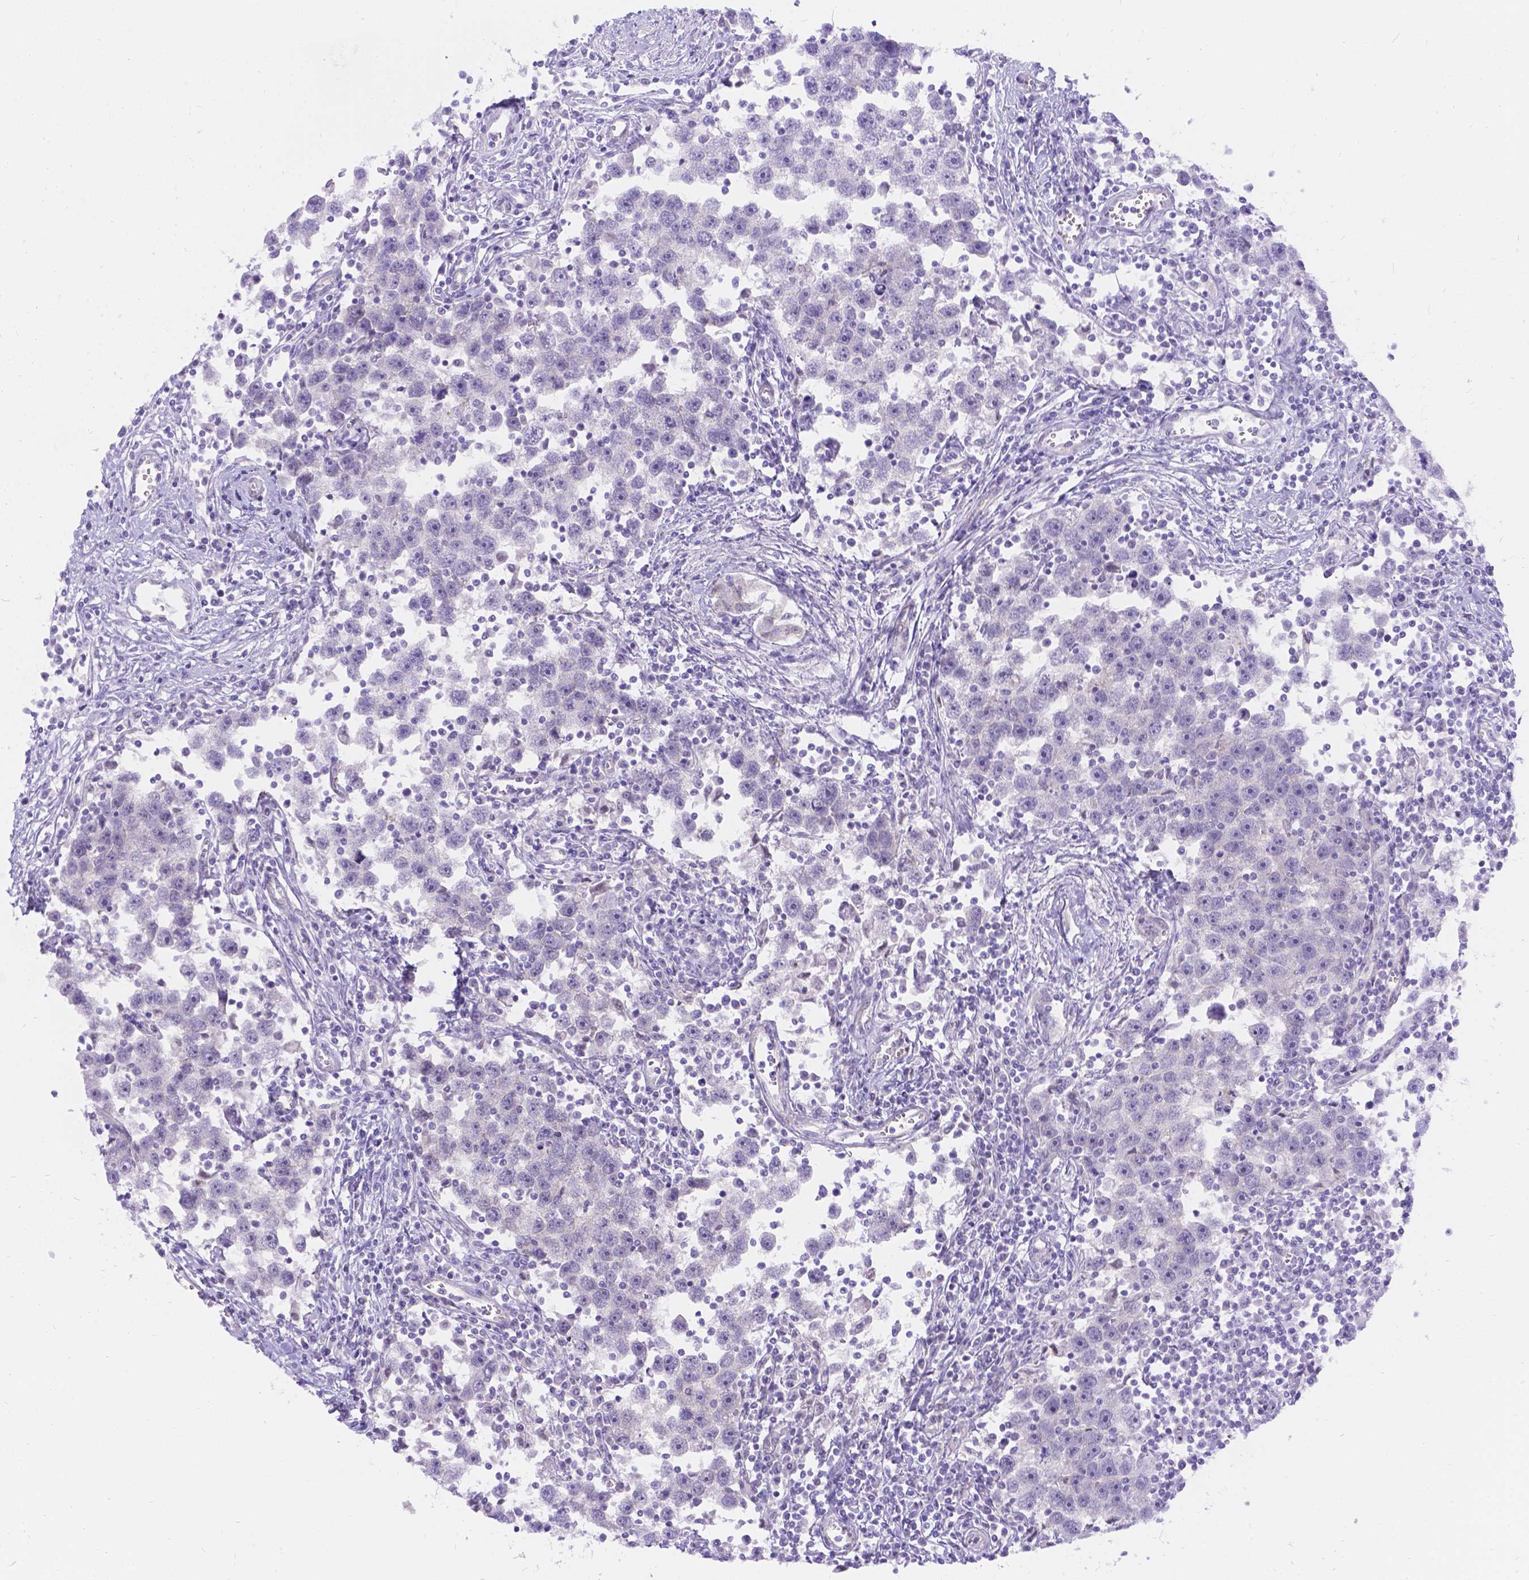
{"staining": {"intensity": "negative", "quantity": "none", "location": "none"}, "tissue": "testis cancer", "cell_type": "Tumor cells", "image_type": "cancer", "snomed": [{"axis": "morphology", "description": "Seminoma, NOS"}, {"axis": "topography", "description": "Testis"}], "caption": "A micrograph of human testis cancer (seminoma) is negative for staining in tumor cells.", "gene": "PALS1", "patient": {"sex": "male", "age": 30}}